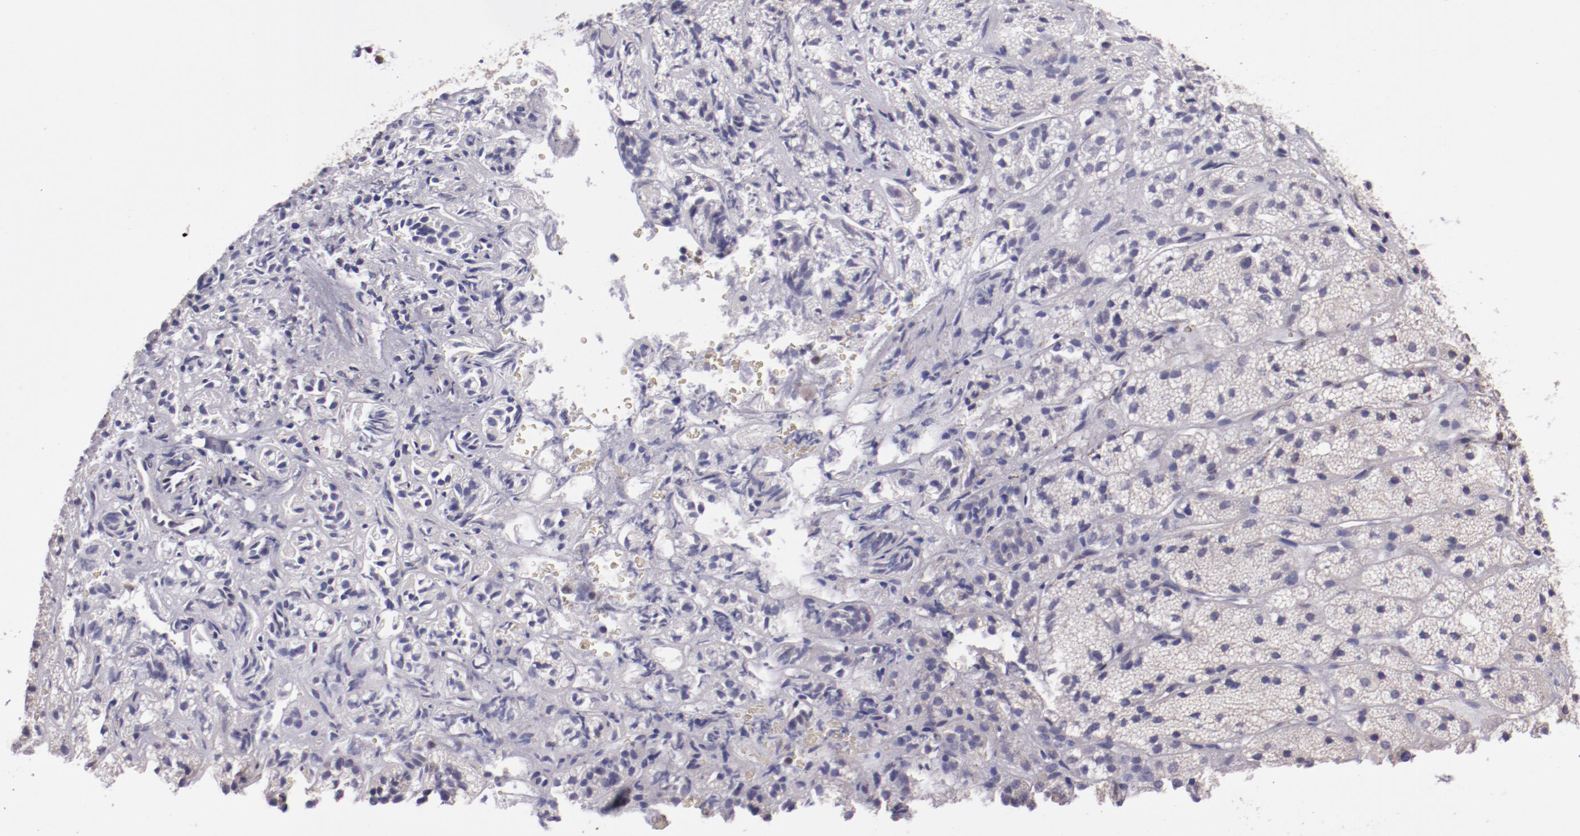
{"staining": {"intensity": "weak", "quantity": "<25%", "location": "cytoplasmic/membranous"}, "tissue": "adrenal gland", "cell_type": "Glandular cells", "image_type": "normal", "snomed": [{"axis": "morphology", "description": "Normal tissue, NOS"}, {"axis": "topography", "description": "Adrenal gland"}], "caption": "Image shows no protein positivity in glandular cells of unremarkable adrenal gland. Brightfield microscopy of immunohistochemistry stained with DAB (brown) and hematoxylin (blue), captured at high magnification.", "gene": "ELF1", "patient": {"sex": "female", "age": 71}}